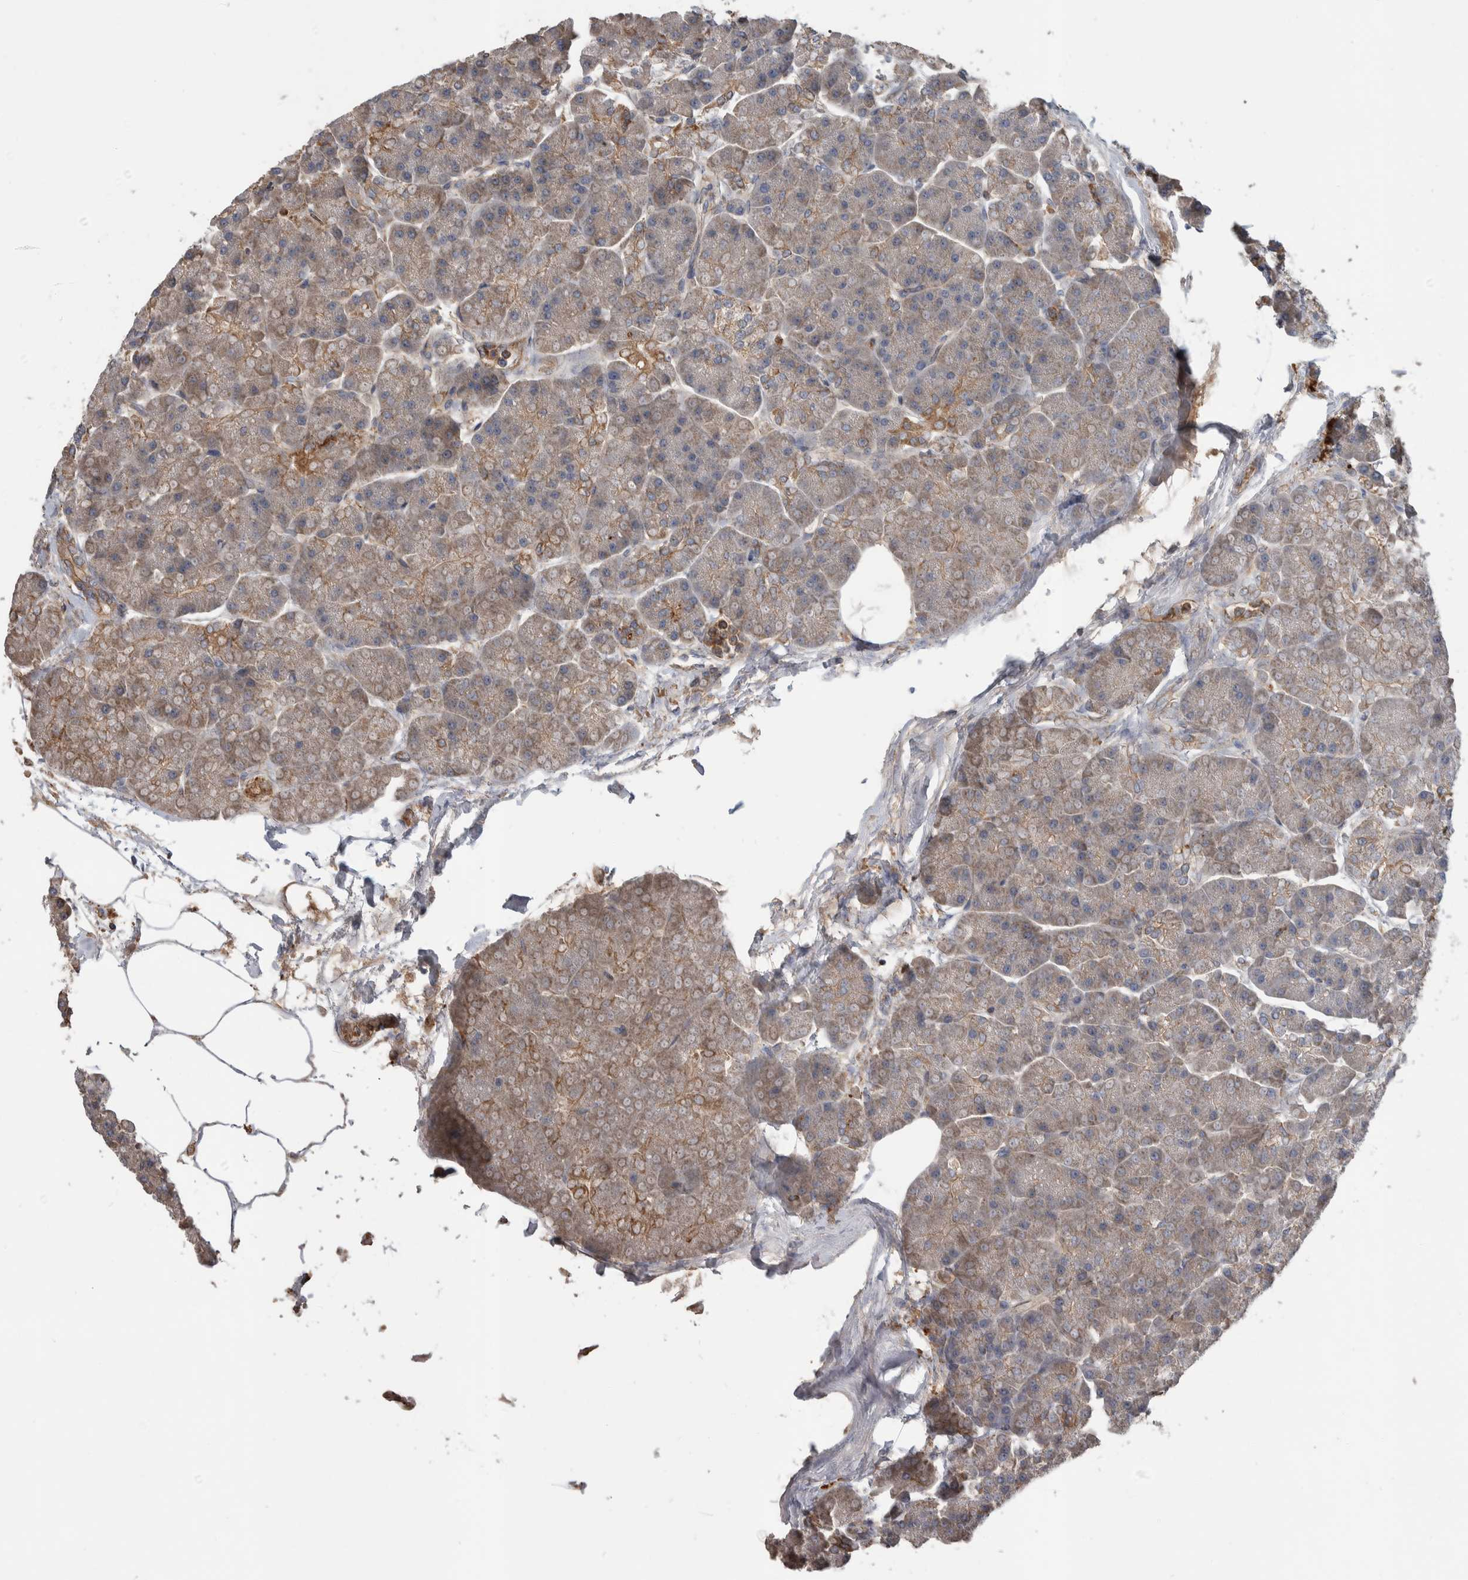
{"staining": {"intensity": "moderate", "quantity": "<25%", "location": "cytoplasmic/membranous"}, "tissue": "pancreas", "cell_type": "Exocrine glandular cells", "image_type": "normal", "snomed": [{"axis": "morphology", "description": "Normal tissue, NOS"}, {"axis": "topography", "description": "Pancreas"}], "caption": "Moderate cytoplasmic/membranous staining for a protein is present in about <25% of exocrine glandular cells of unremarkable pancreas using immunohistochemistry.", "gene": "SDCBP", "patient": {"sex": "female", "age": 70}}